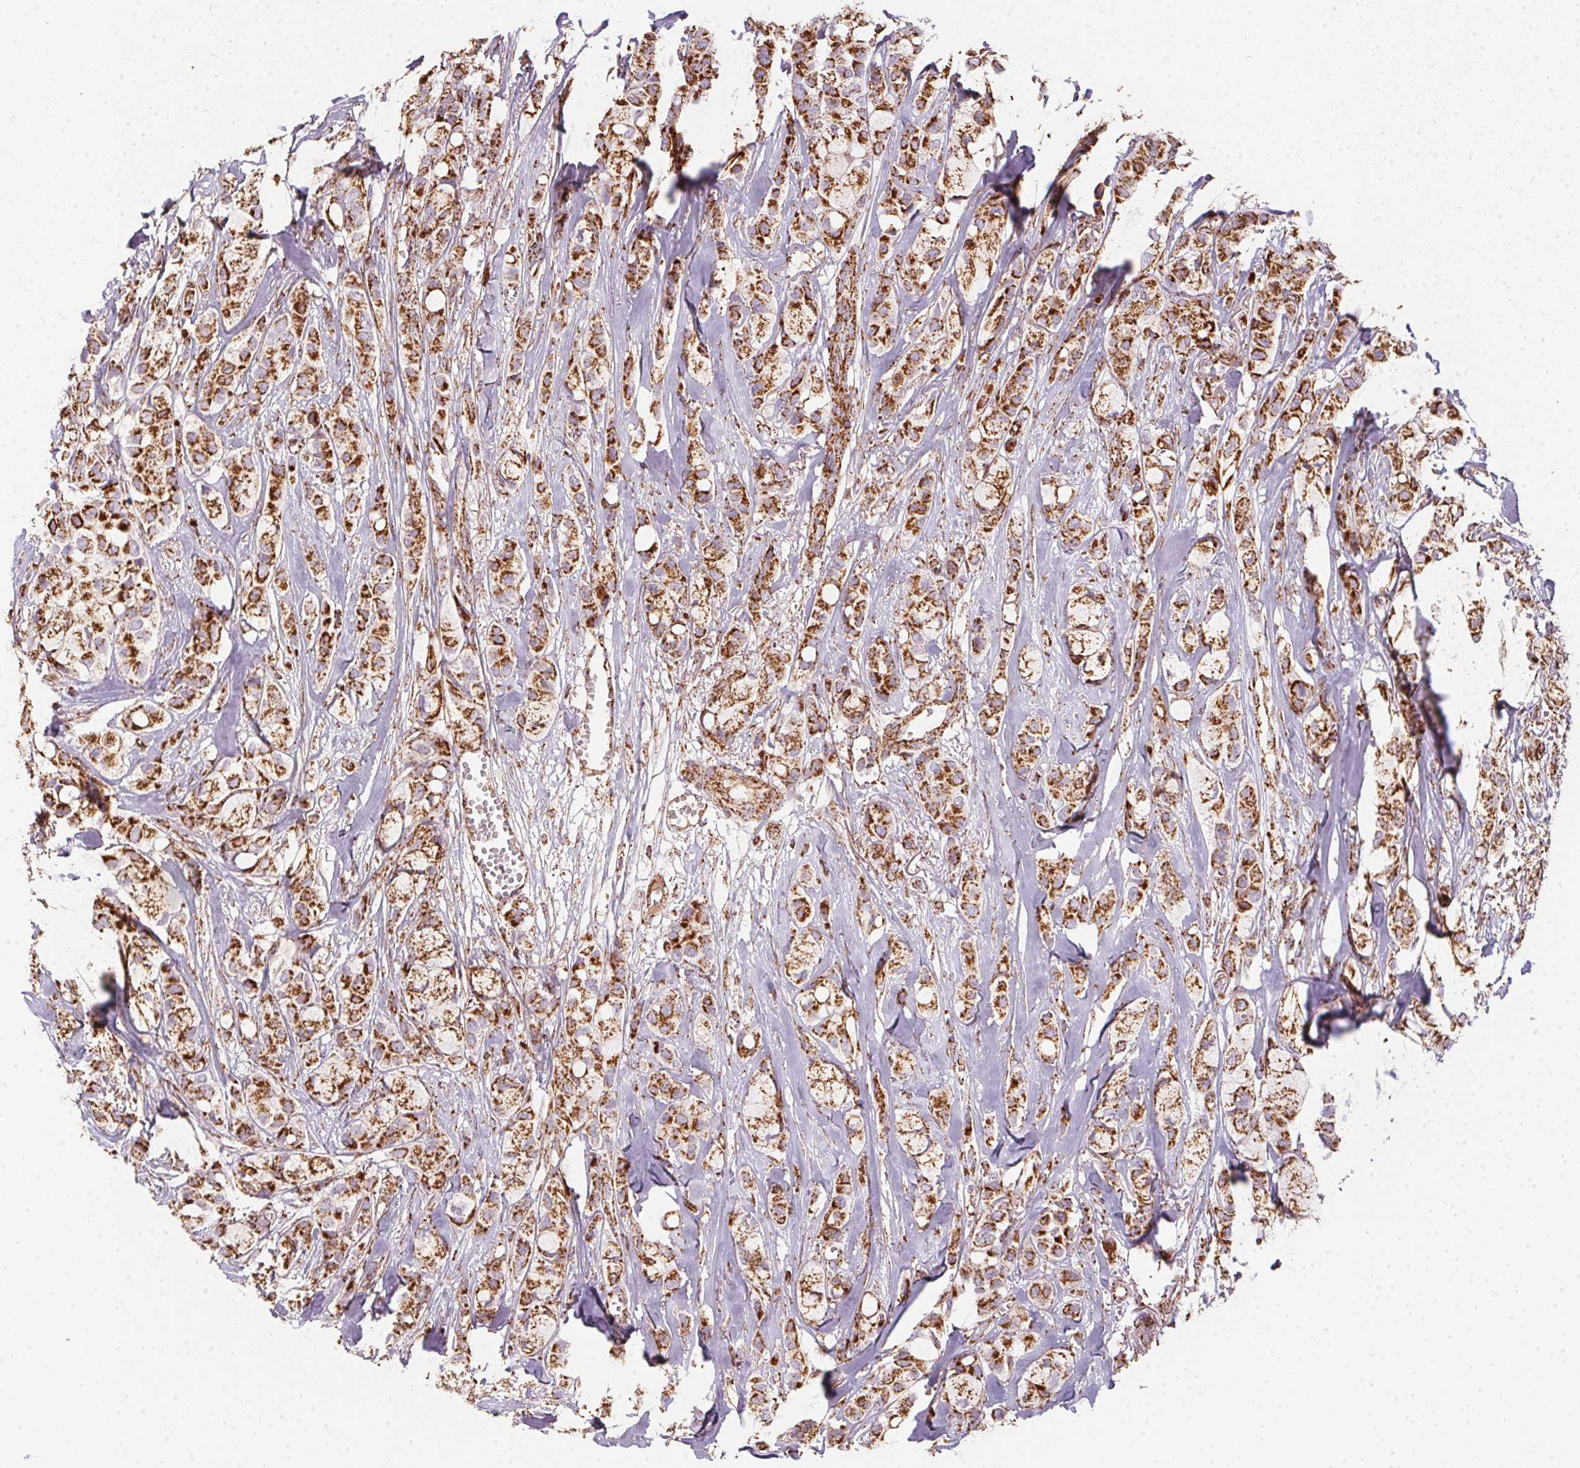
{"staining": {"intensity": "strong", "quantity": ">75%", "location": "cytoplasmic/membranous"}, "tissue": "breast cancer", "cell_type": "Tumor cells", "image_type": "cancer", "snomed": [{"axis": "morphology", "description": "Duct carcinoma"}, {"axis": "topography", "description": "Breast"}], "caption": "A micrograph of human infiltrating ductal carcinoma (breast) stained for a protein exhibits strong cytoplasmic/membranous brown staining in tumor cells. The staining was performed using DAB to visualize the protein expression in brown, while the nuclei were stained in blue with hematoxylin (Magnification: 20x).", "gene": "NDUFS2", "patient": {"sex": "female", "age": 85}}